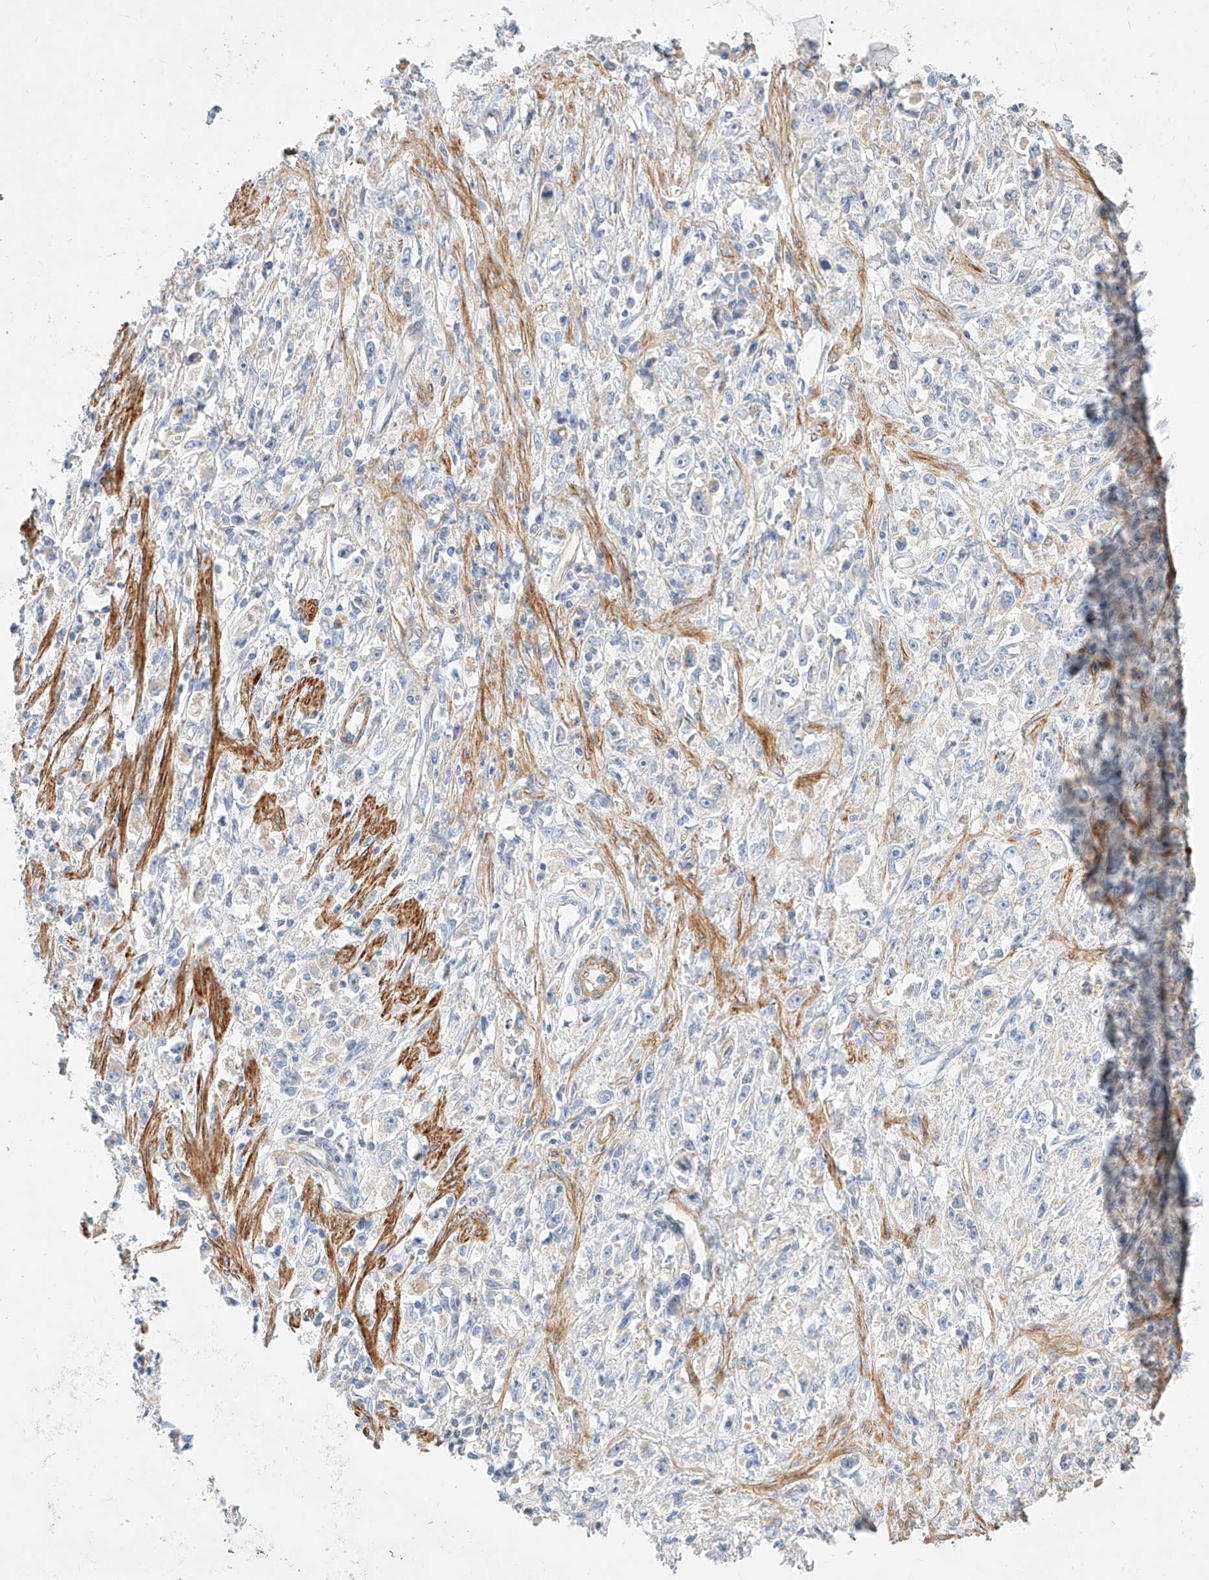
{"staining": {"intensity": "negative", "quantity": "none", "location": "none"}, "tissue": "stomach cancer", "cell_type": "Tumor cells", "image_type": "cancer", "snomed": [{"axis": "morphology", "description": "Adenocarcinoma, NOS"}, {"axis": "topography", "description": "Stomach"}], "caption": "DAB immunohistochemical staining of stomach cancer exhibits no significant expression in tumor cells.", "gene": "KCNH5", "patient": {"sex": "female", "age": 59}}